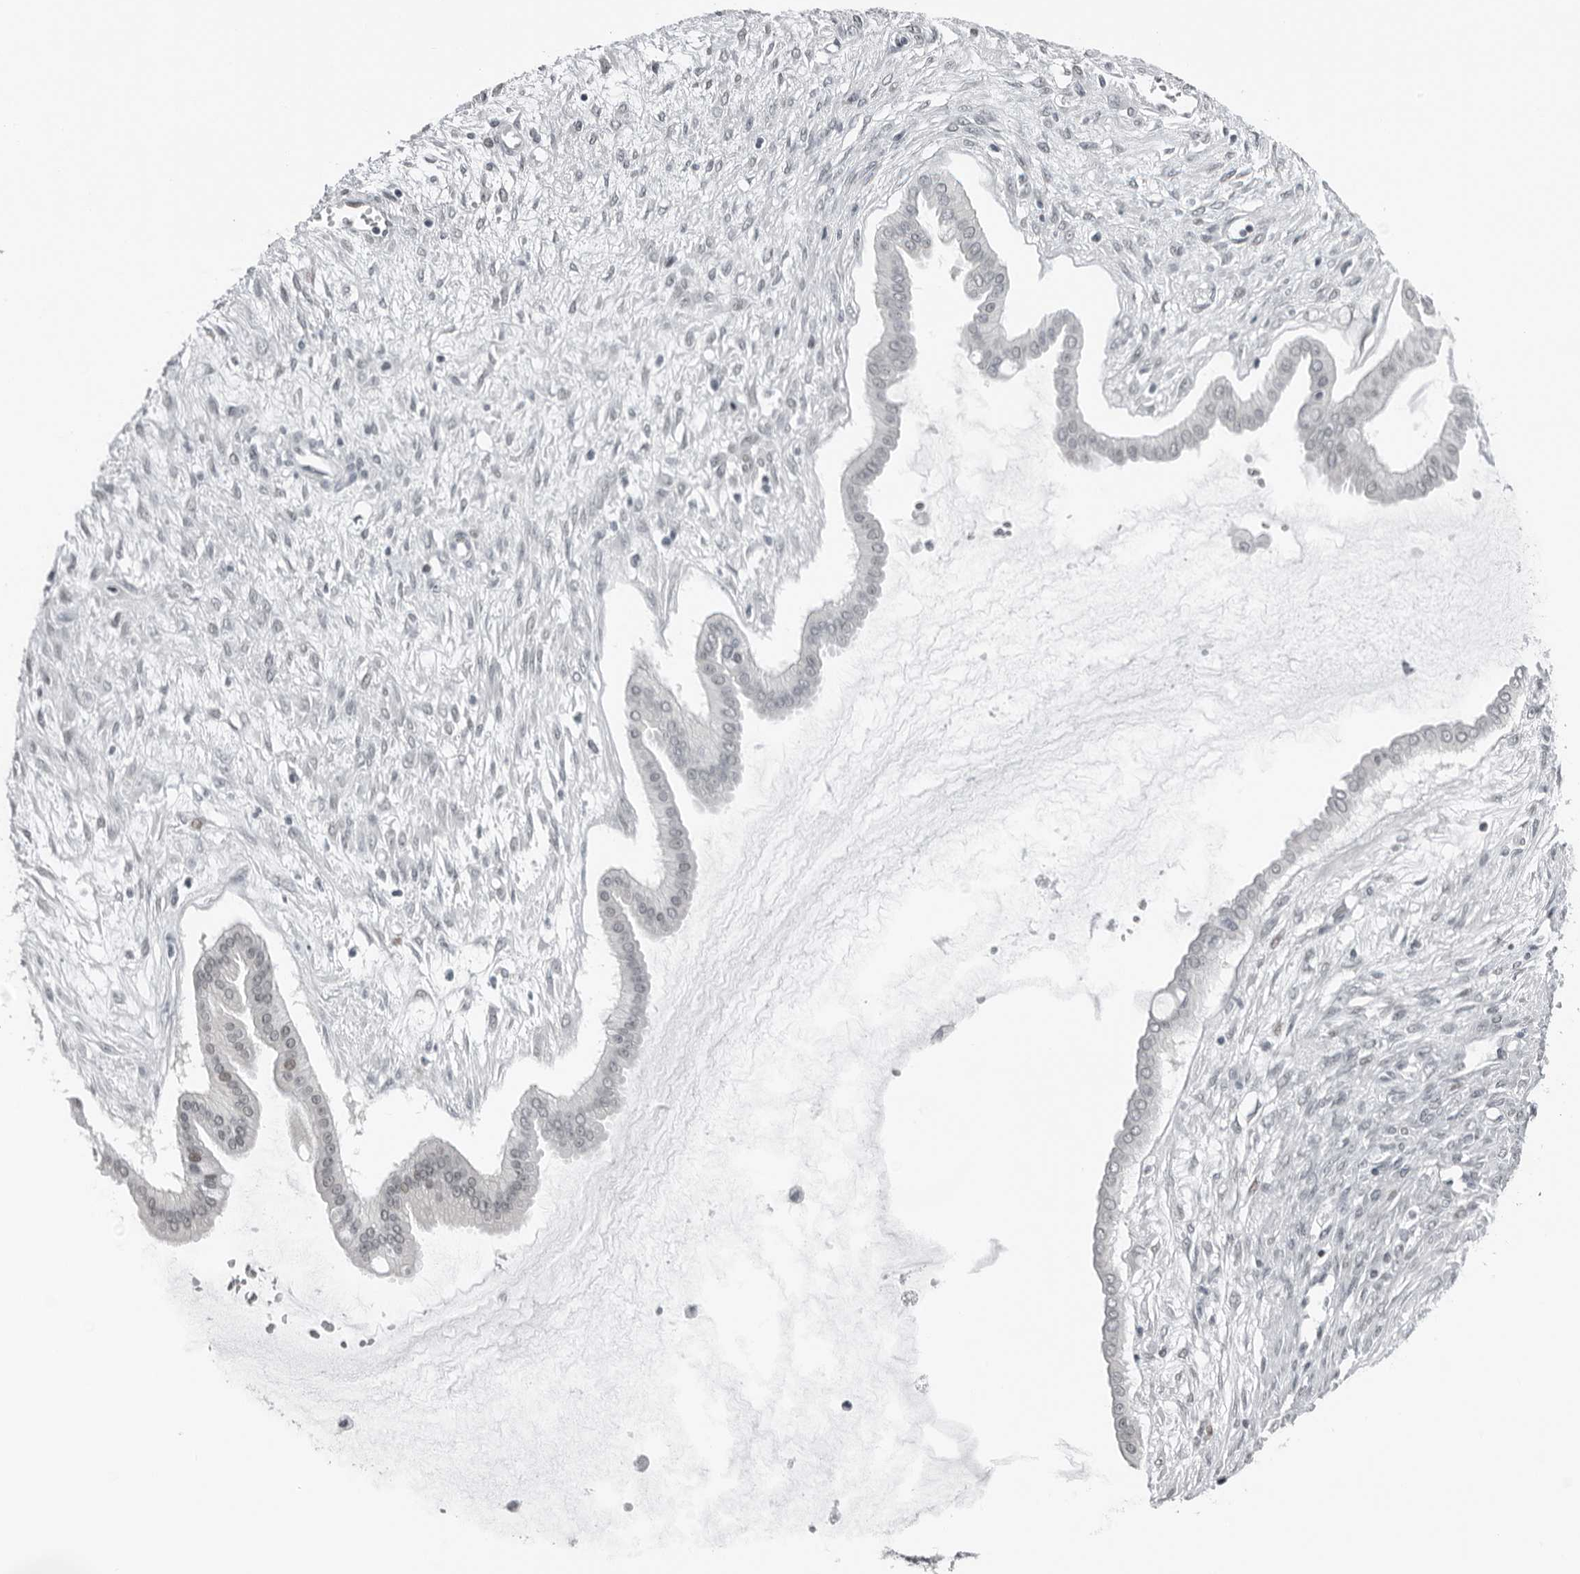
{"staining": {"intensity": "negative", "quantity": "none", "location": "none"}, "tissue": "ovarian cancer", "cell_type": "Tumor cells", "image_type": "cancer", "snomed": [{"axis": "morphology", "description": "Cystadenocarcinoma, mucinous, NOS"}, {"axis": "topography", "description": "Ovary"}], "caption": "This is an immunohistochemistry (IHC) photomicrograph of ovarian cancer (mucinous cystadenocarcinoma). There is no expression in tumor cells.", "gene": "PPP1R42", "patient": {"sex": "female", "age": 73}}